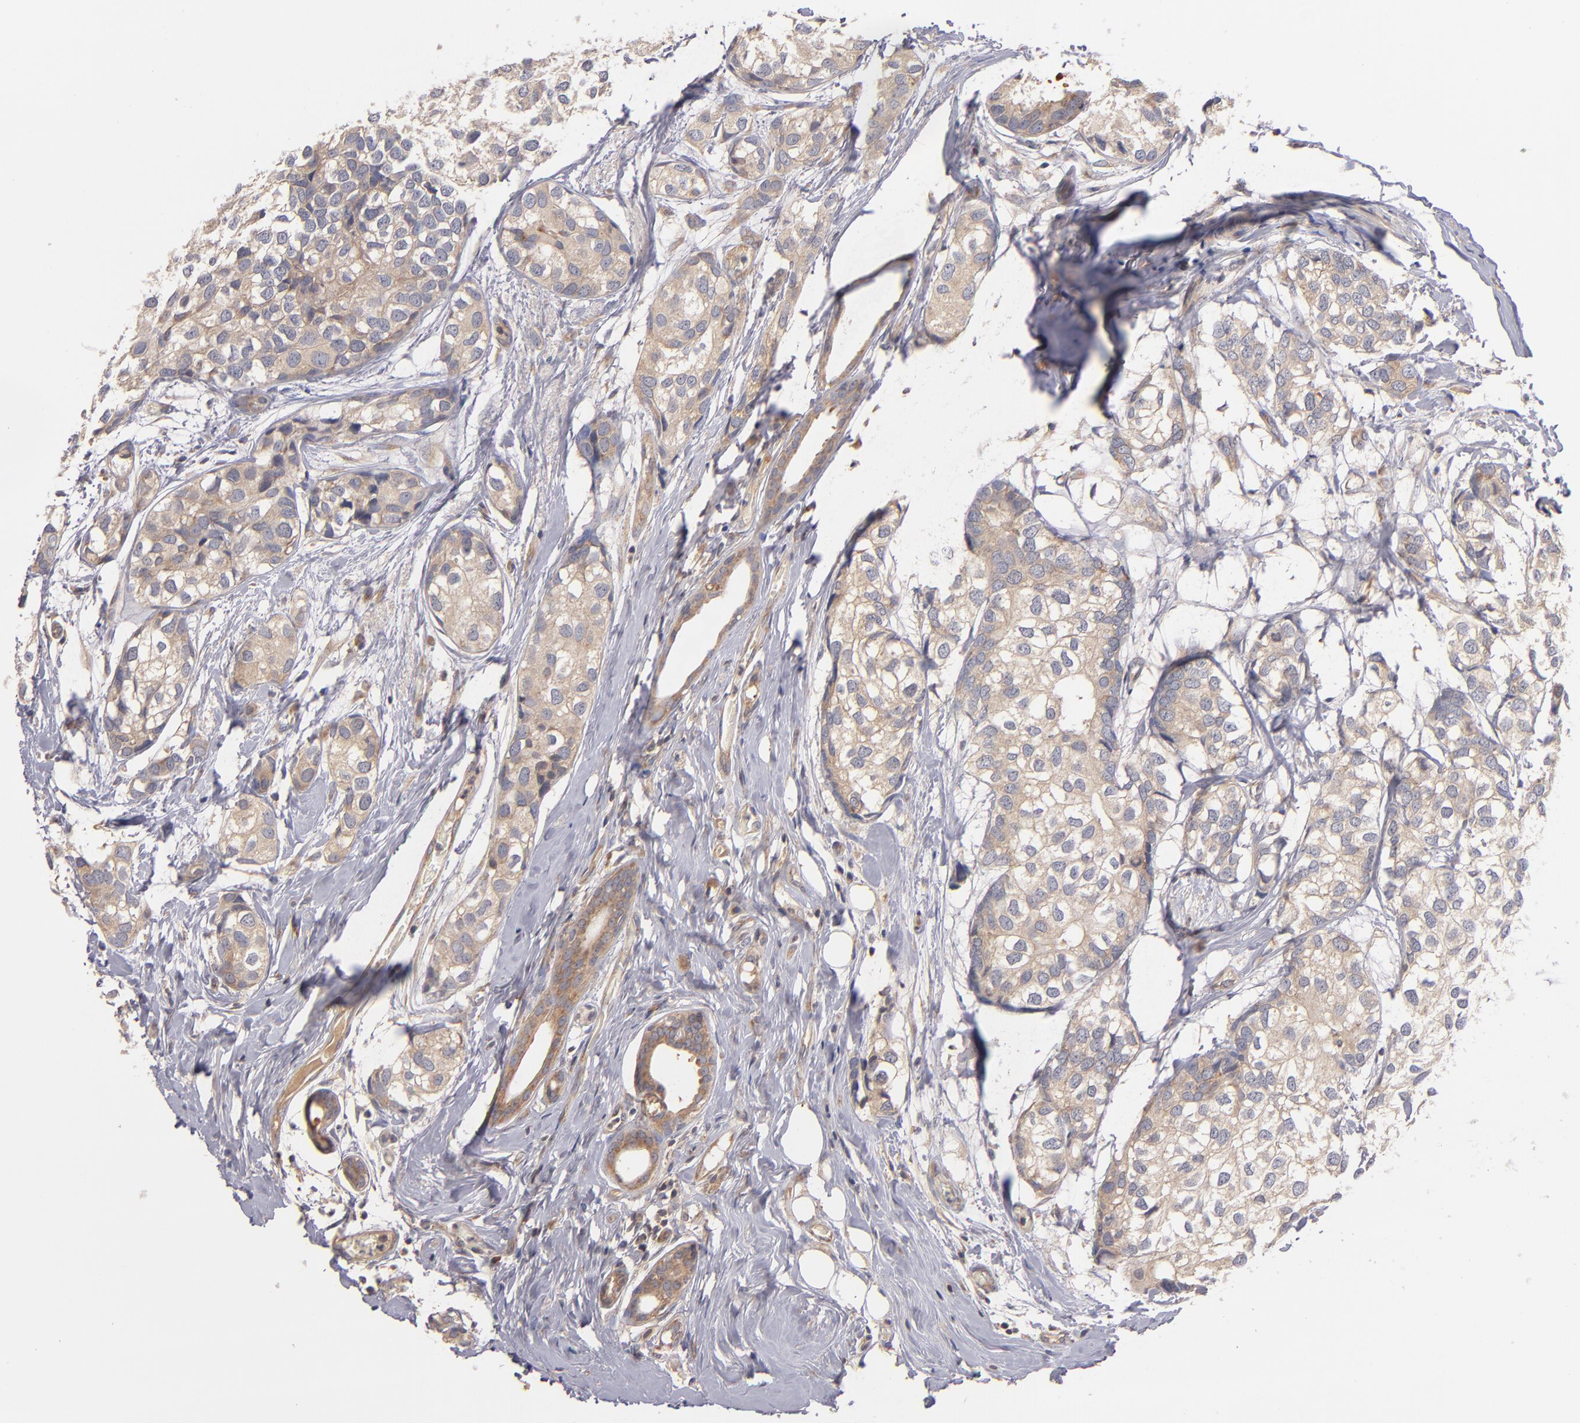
{"staining": {"intensity": "weak", "quantity": ">75%", "location": "cytoplasmic/membranous"}, "tissue": "breast cancer", "cell_type": "Tumor cells", "image_type": "cancer", "snomed": [{"axis": "morphology", "description": "Duct carcinoma"}, {"axis": "topography", "description": "Breast"}], "caption": "A brown stain labels weak cytoplasmic/membranous staining of a protein in breast infiltrating ductal carcinoma tumor cells.", "gene": "UPF3B", "patient": {"sex": "female", "age": 68}}